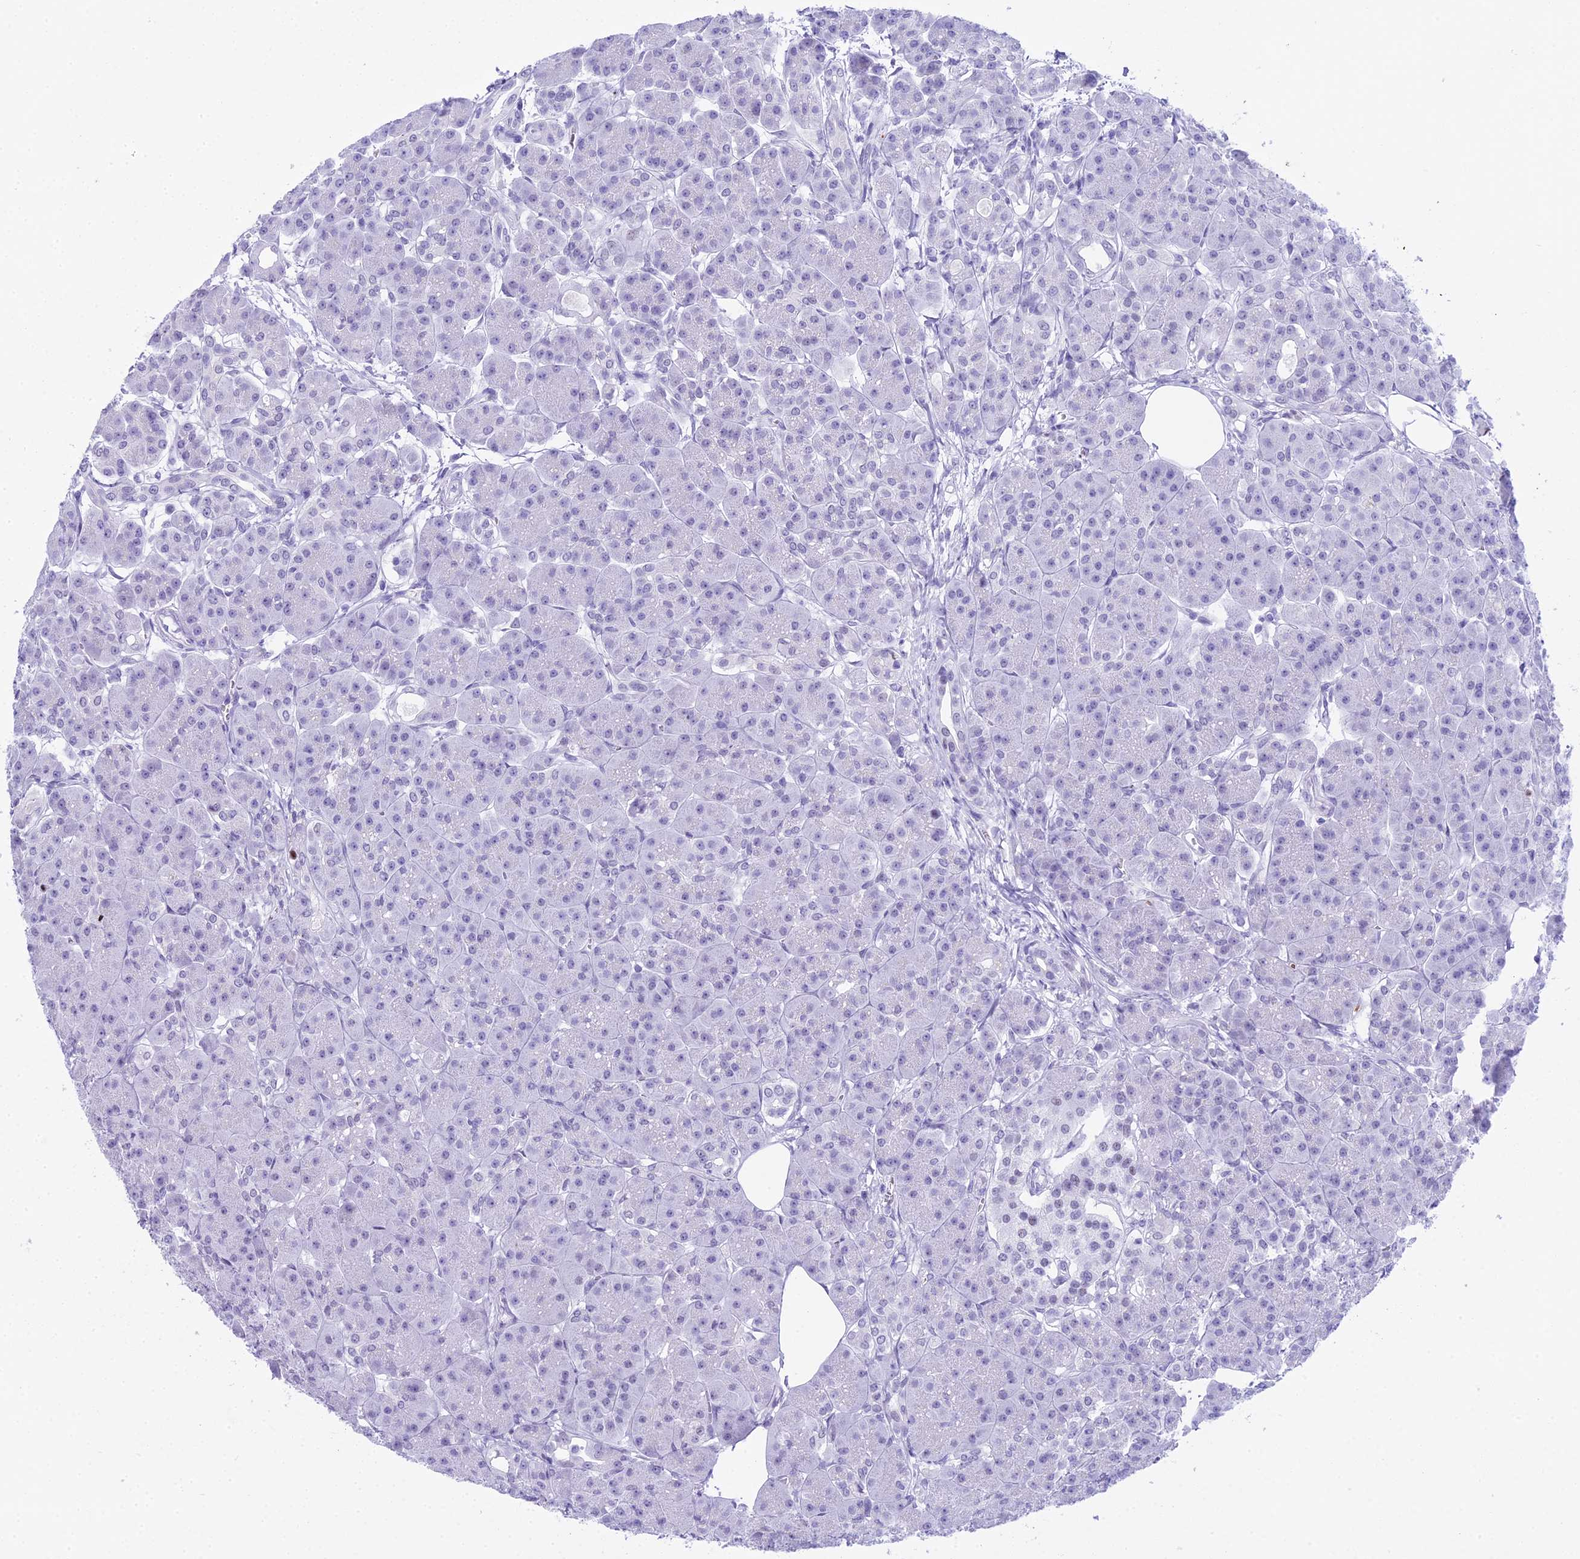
{"staining": {"intensity": "negative", "quantity": "none", "location": "none"}, "tissue": "pancreas", "cell_type": "Exocrine glandular cells", "image_type": "normal", "snomed": [{"axis": "morphology", "description": "Normal tissue, NOS"}, {"axis": "topography", "description": "Pancreas"}], "caption": "Immunohistochemistry (IHC) histopathology image of unremarkable pancreas: human pancreas stained with DAB shows no significant protein positivity in exocrine glandular cells.", "gene": "RNPS1", "patient": {"sex": "male", "age": 63}}